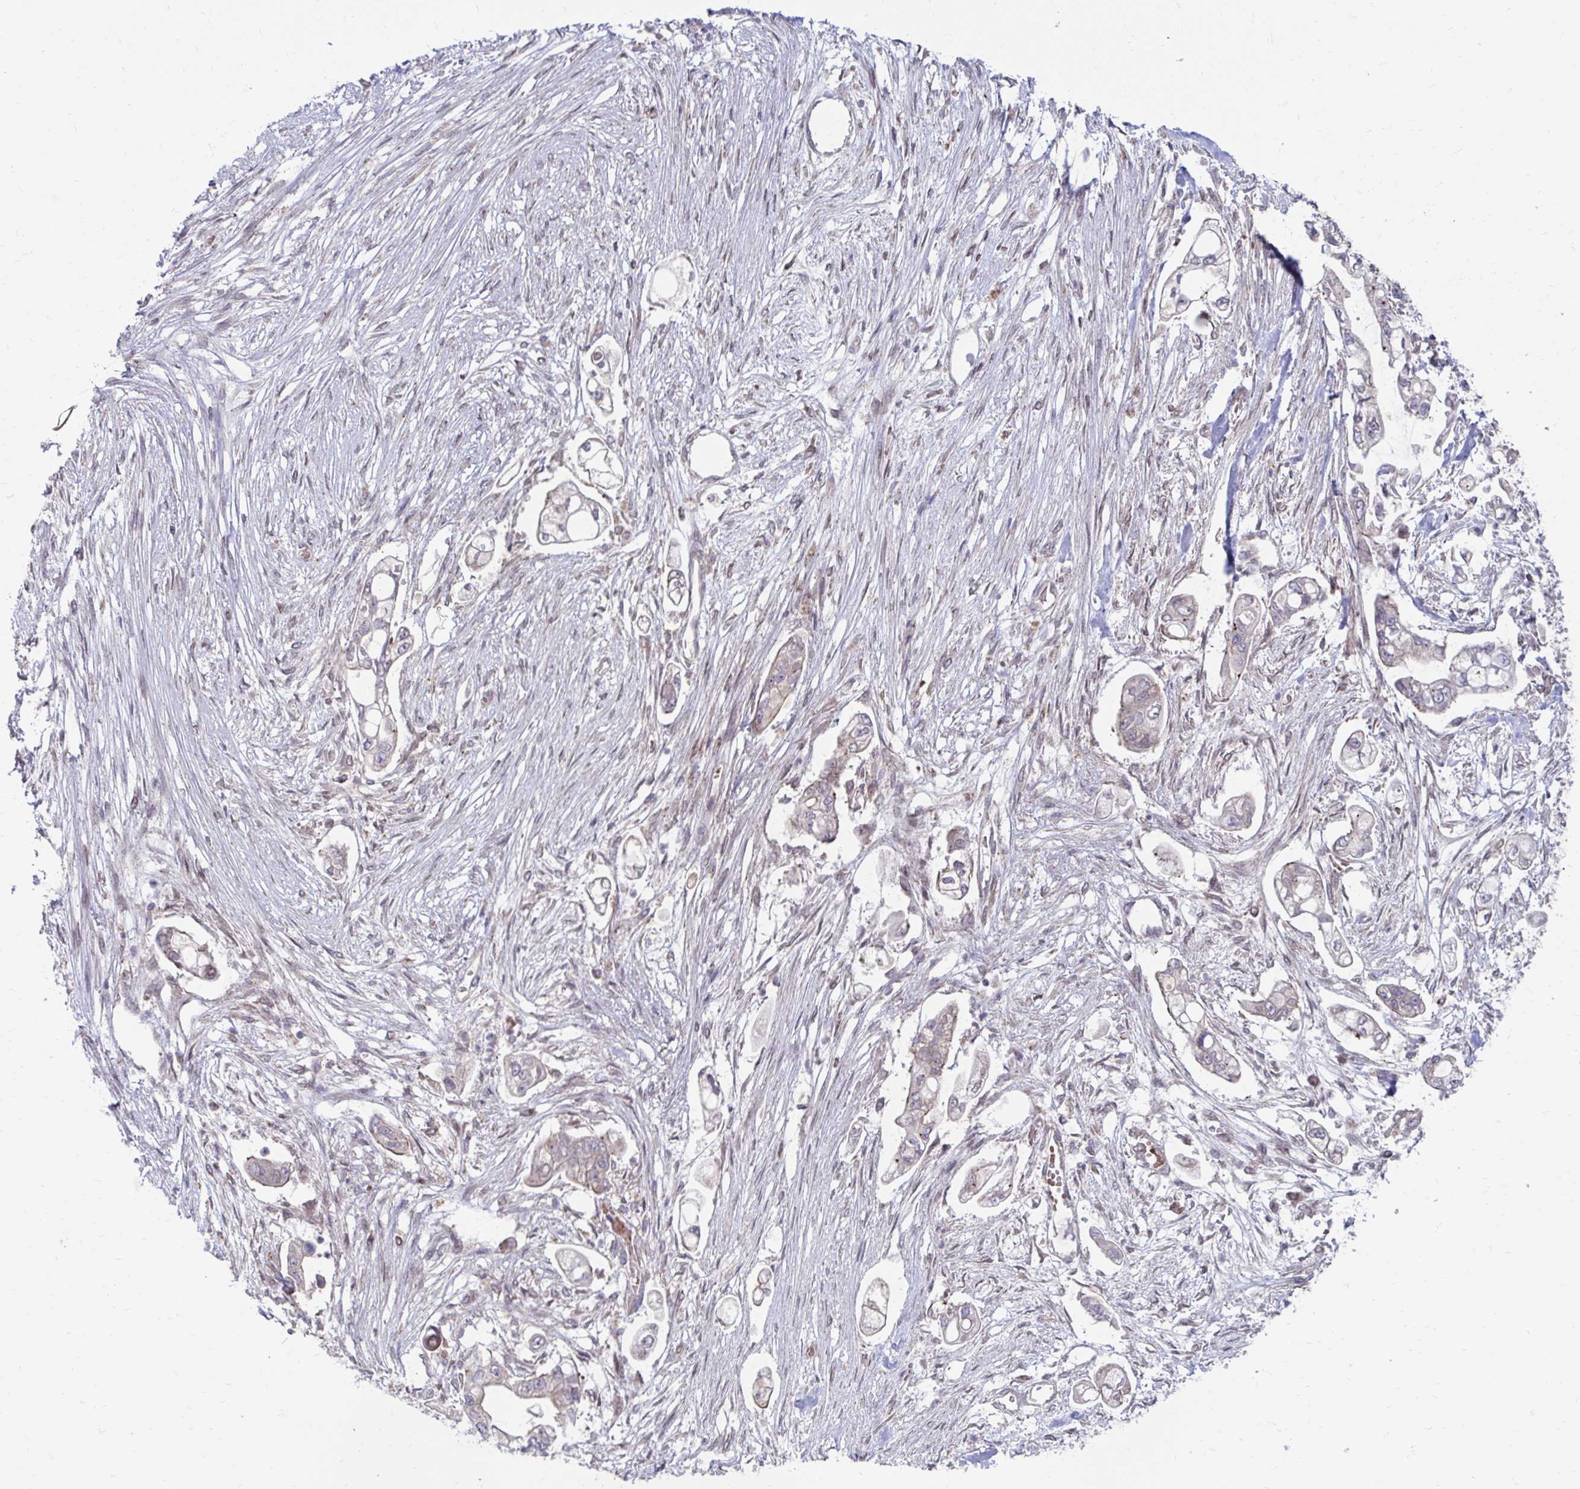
{"staining": {"intensity": "negative", "quantity": "none", "location": "none"}, "tissue": "pancreatic cancer", "cell_type": "Tumor cells", "image_type": "cancer", "snomed": [{"axis": "morphology", "description": "Adenocarcinoma, NOS"}, {"axis": "topography", "description": "Pancreas"}], "caption": "Immunohistochemistry of pancreatic cancer exhibits no expression in tumor cells.", "gene": "ITPR2", "patient": {"sex": "female", "age": 69}}